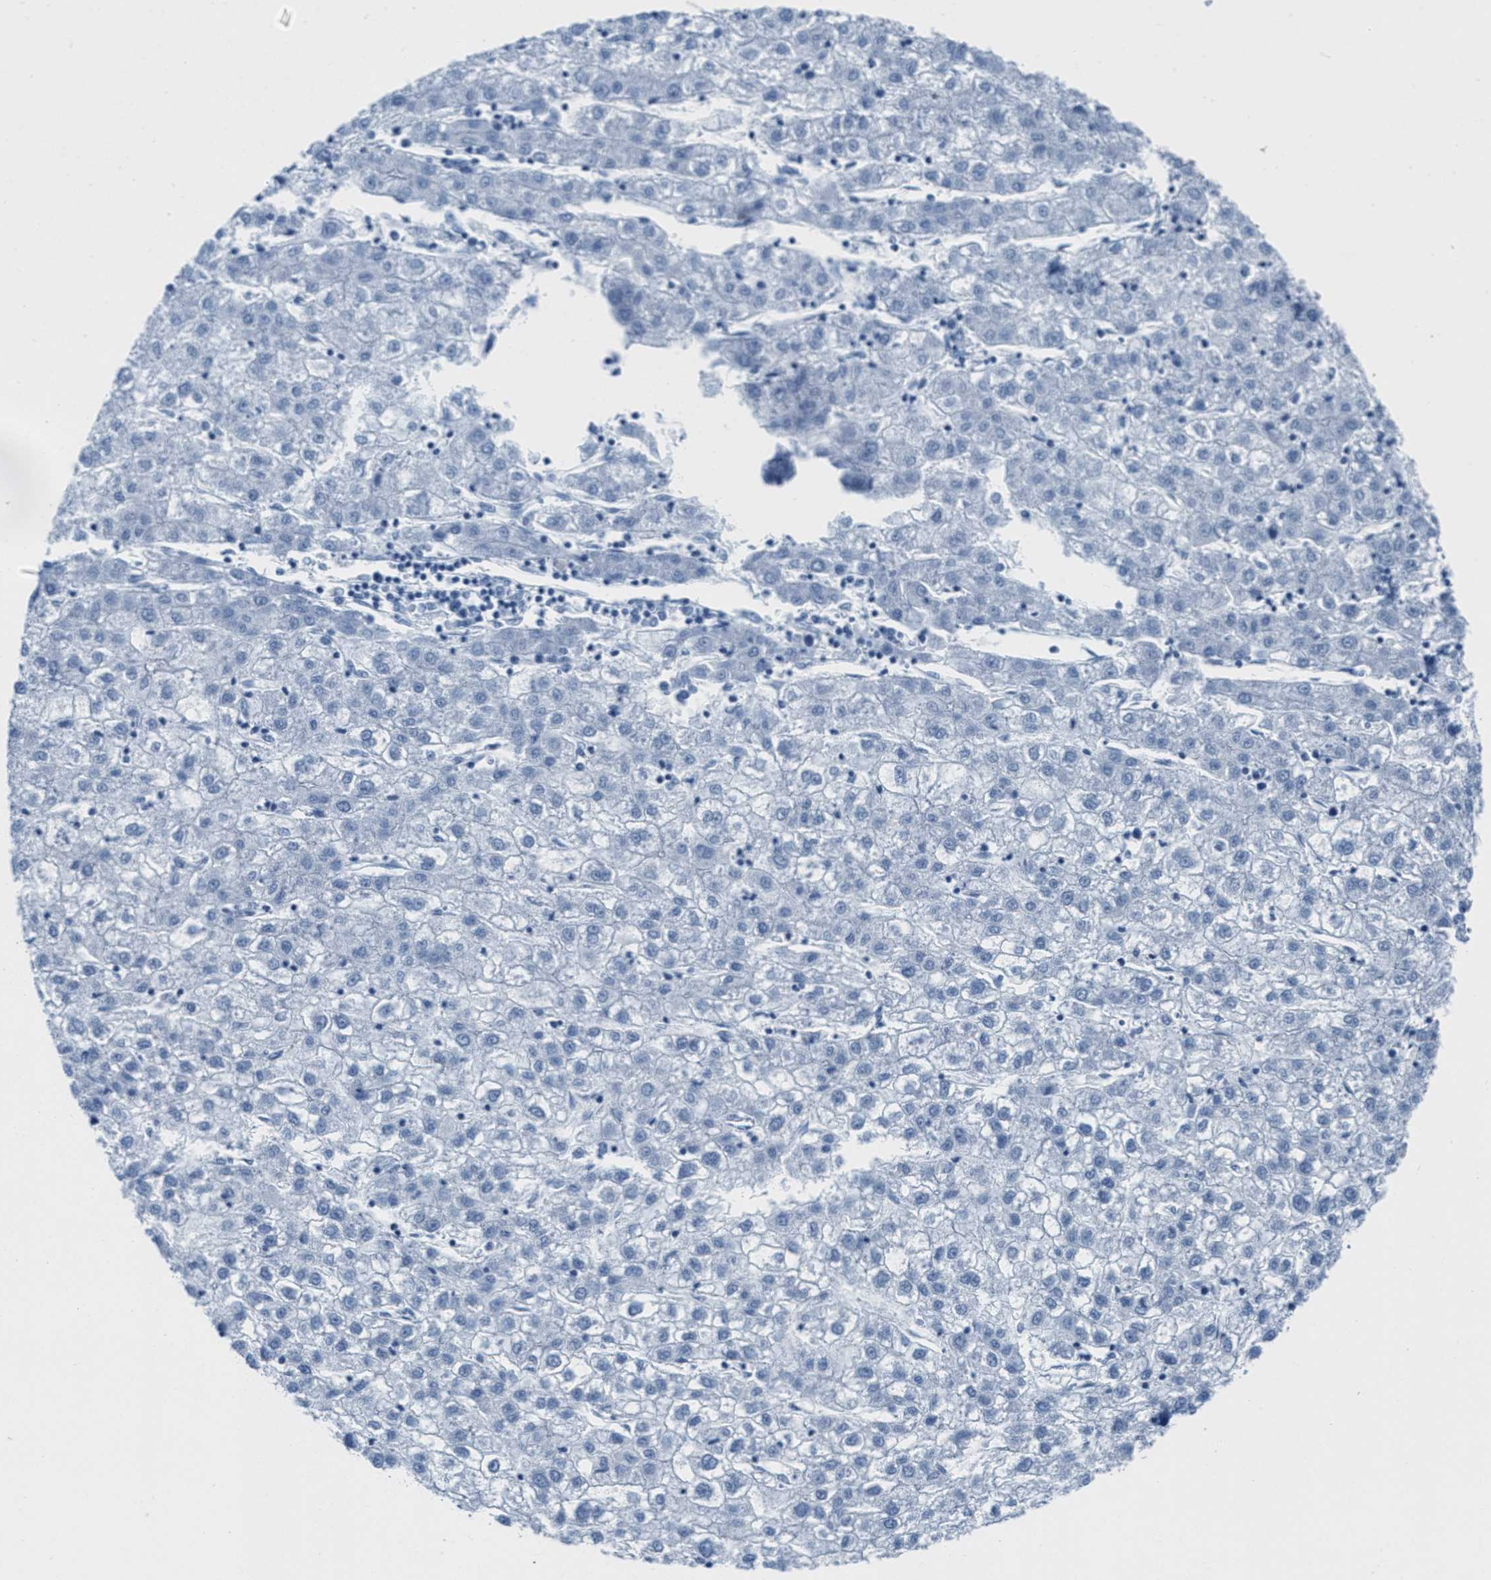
{"staining": {"intensity": "negative", "quantity": "none", "location": "none"}, "tissue": "liver cancer", "cell_type": "Tumor cells", "image_type": "cancer", "snomed": [{"axis": "morphology", "description": "Carcinoma, Hepatocellular, NOS"}, {"axis": "topography", "description": "Liver"}], "caption": "Human liver cancer (hepatocellular carcinoma) stained for a protein using IHC demonstrates no staining in tumor cells.", "gene": "MAPRE2", "patient": {"sex": "male", "age": 72}}